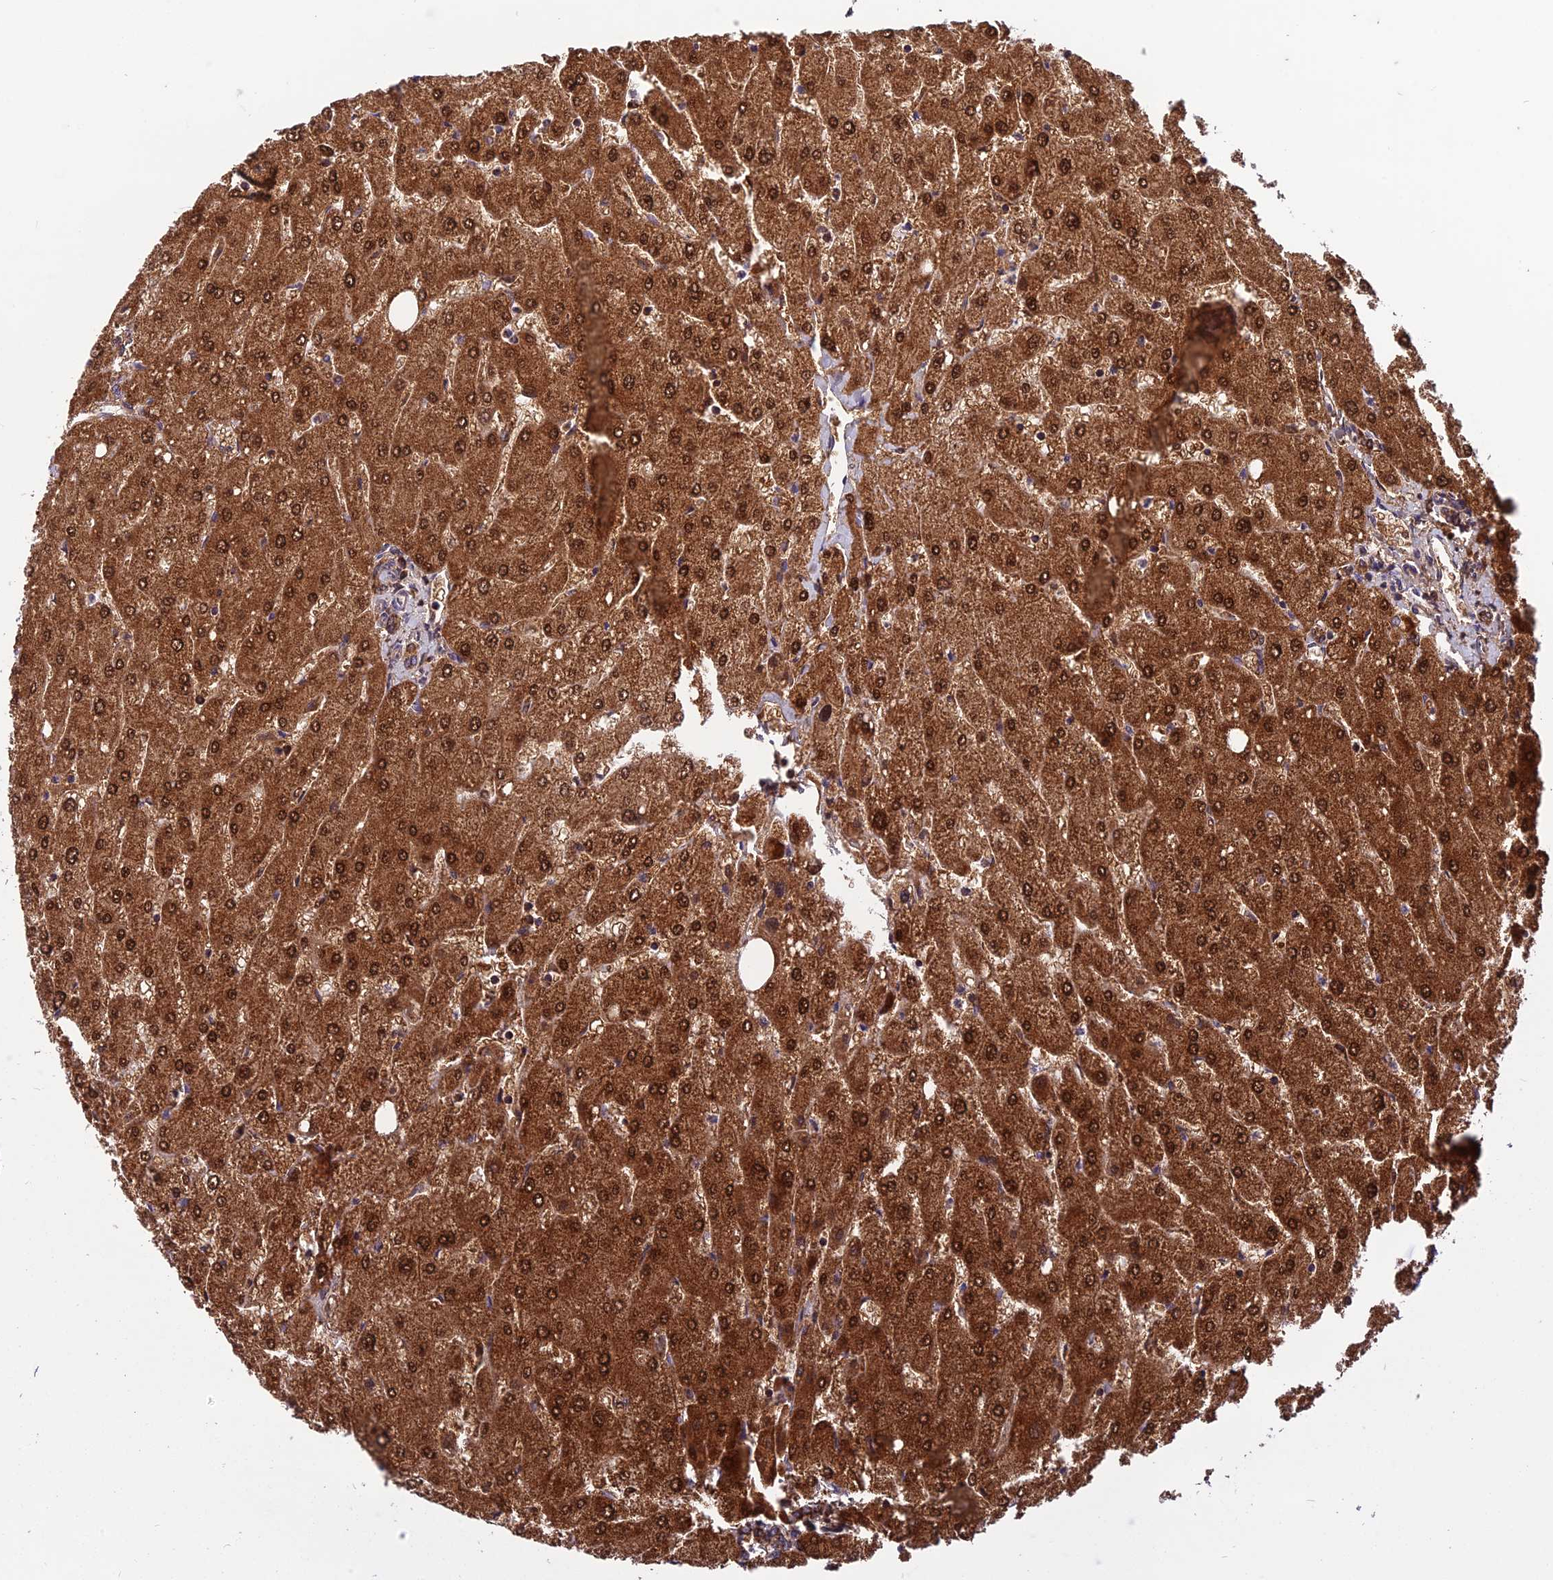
{"staining": {"intensity": "moderate", "quantity": "25%-75%", "location": "cytoplasmic/membranous"}, "tissue": "liver", "cell_type": "Cholangiocytes", "image_type": "normal", "snomed": [{"axis": "morphology", "description": "Normal tissue, NOS"}, {"axis": "topography", "description": "Liver"}], "caption": "An IHC image of benign tissue is shown. Protein staining in brown highlights moderate cytoplasmic/membranous positivity in liver within cholangiocytes. The staining was performed using DAB, with brown indicating positive protein expression. Nuclei are stained blue with hematoxylin.", "gene": "CCDC15", "patient": {"sex": "male", "age": 55}}